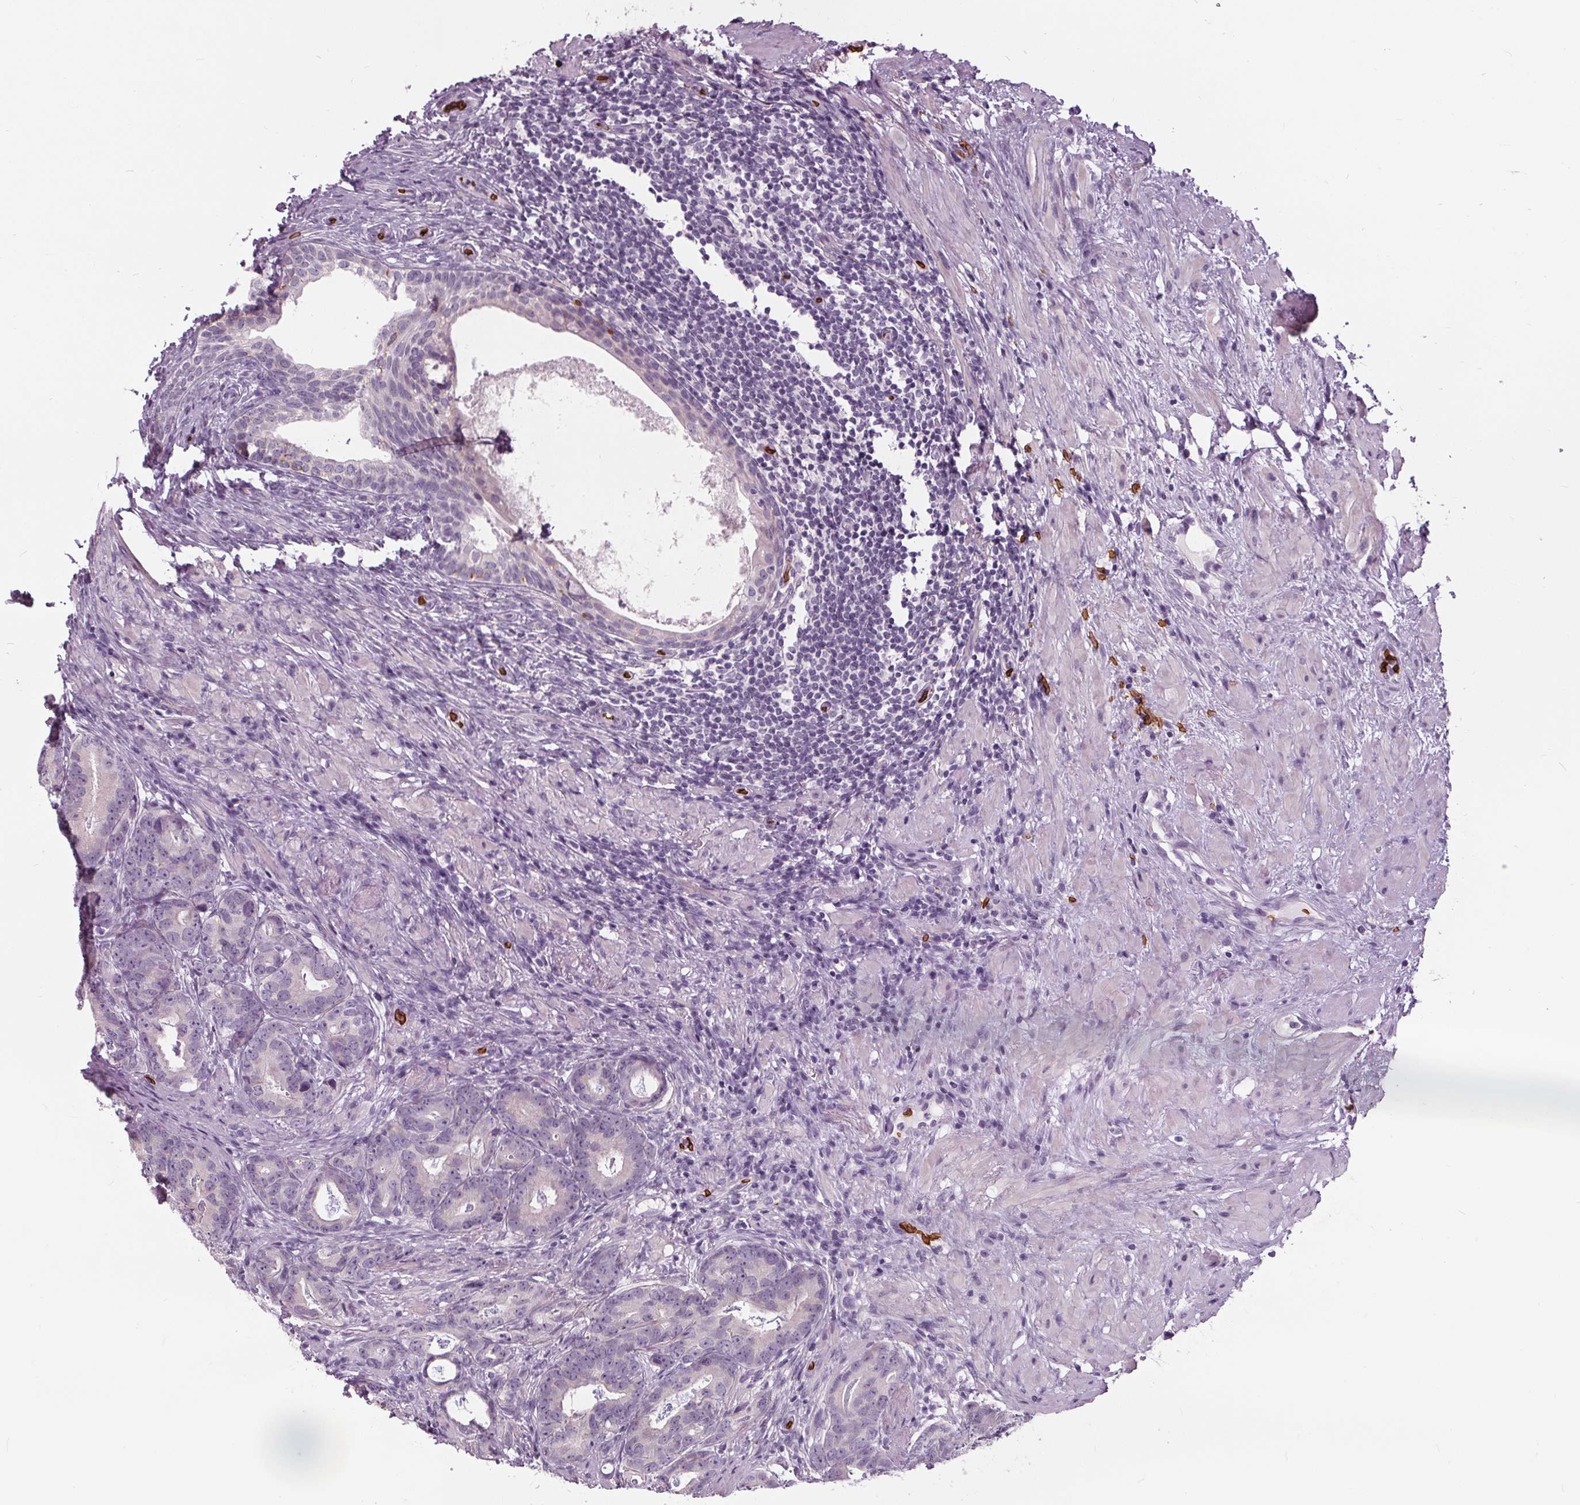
{"staining": {"intensity": "negative", "quantity": "none", "location": "none"}, "tissue": "prostate cancer", "cell_type": "Tumor cells", "image_type": "cancer", "snomed": [{"axis": "morphology", "description": "Adenocarcinoma, Low grade"}, {"axis": "topography", "description": "Prostate and seminal vesicle, NOS"}], "caption": "DAB (3,3'-diaminobenzidine) immunohistochemical staining of prostate adenocarcinoma (low-grade) reveals no significant staining in tumor cells.", "gene": "SLC4A1", "patient": {"sex": "male", "age": 71}}